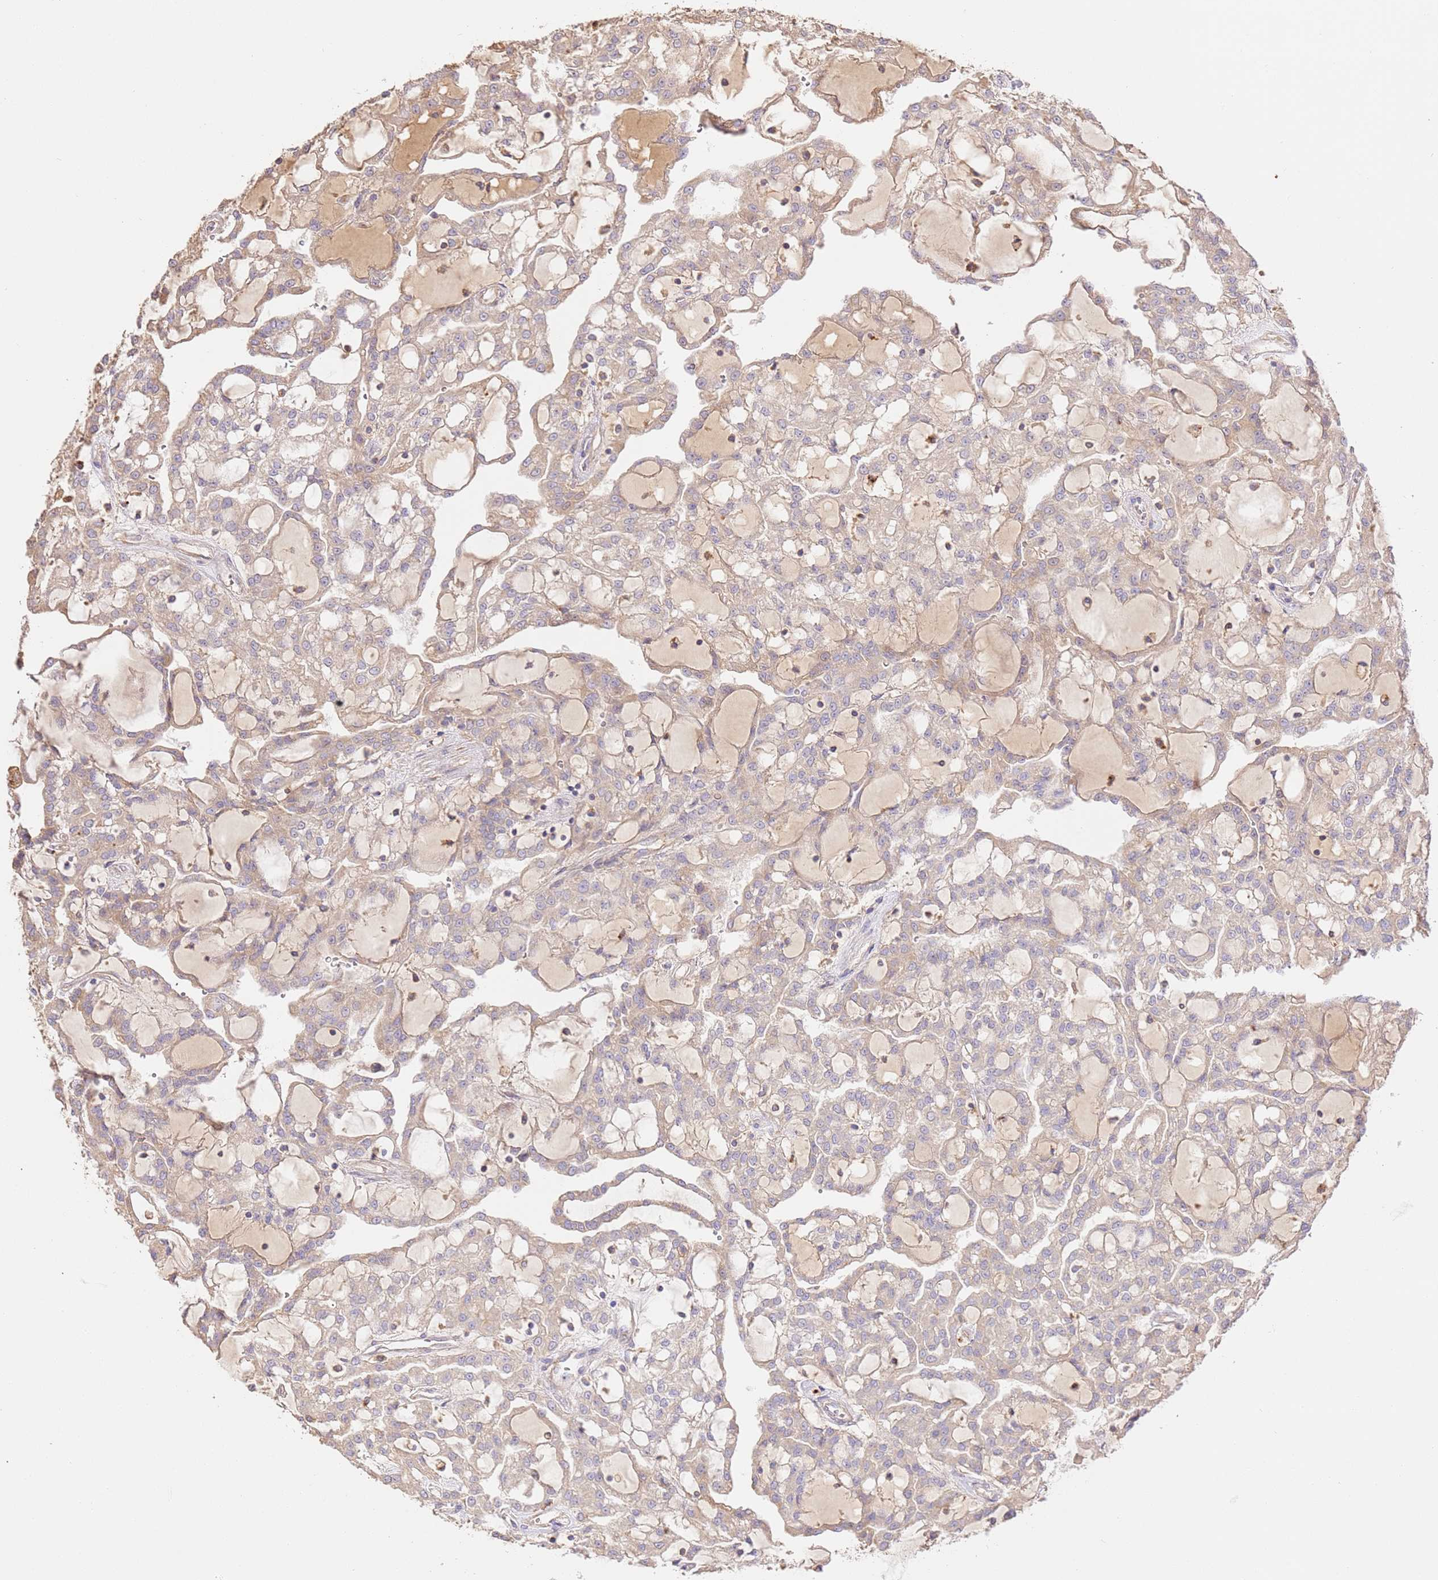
{"staining": {"intensity": "weak", "quantity": "25%-75%", "location": "cytoplasmic/membranous"}, "tissue": "renal cancer", "cell_type": "Tumor cells", "image_type": "cancer", "snomed": [{"axis": "morphology", "description": "Adenocarcinoma, NOS"}, {"axis": "topography", "description": "Kidney"}], "caption": "Immunohistochemistry (DAB) staining of human renal adenocarcinoma reveals weak cytoplasmic/membranous protein expression in about 25%-75% of tumor cells. The staining was performed using DAB to visualize the protein expression in brown, while the nuclei were stained in blue with hematoxylin (Magnification: 20x).", "gene": "CEP55", "patient": {"sex": "male", "age": 63}}